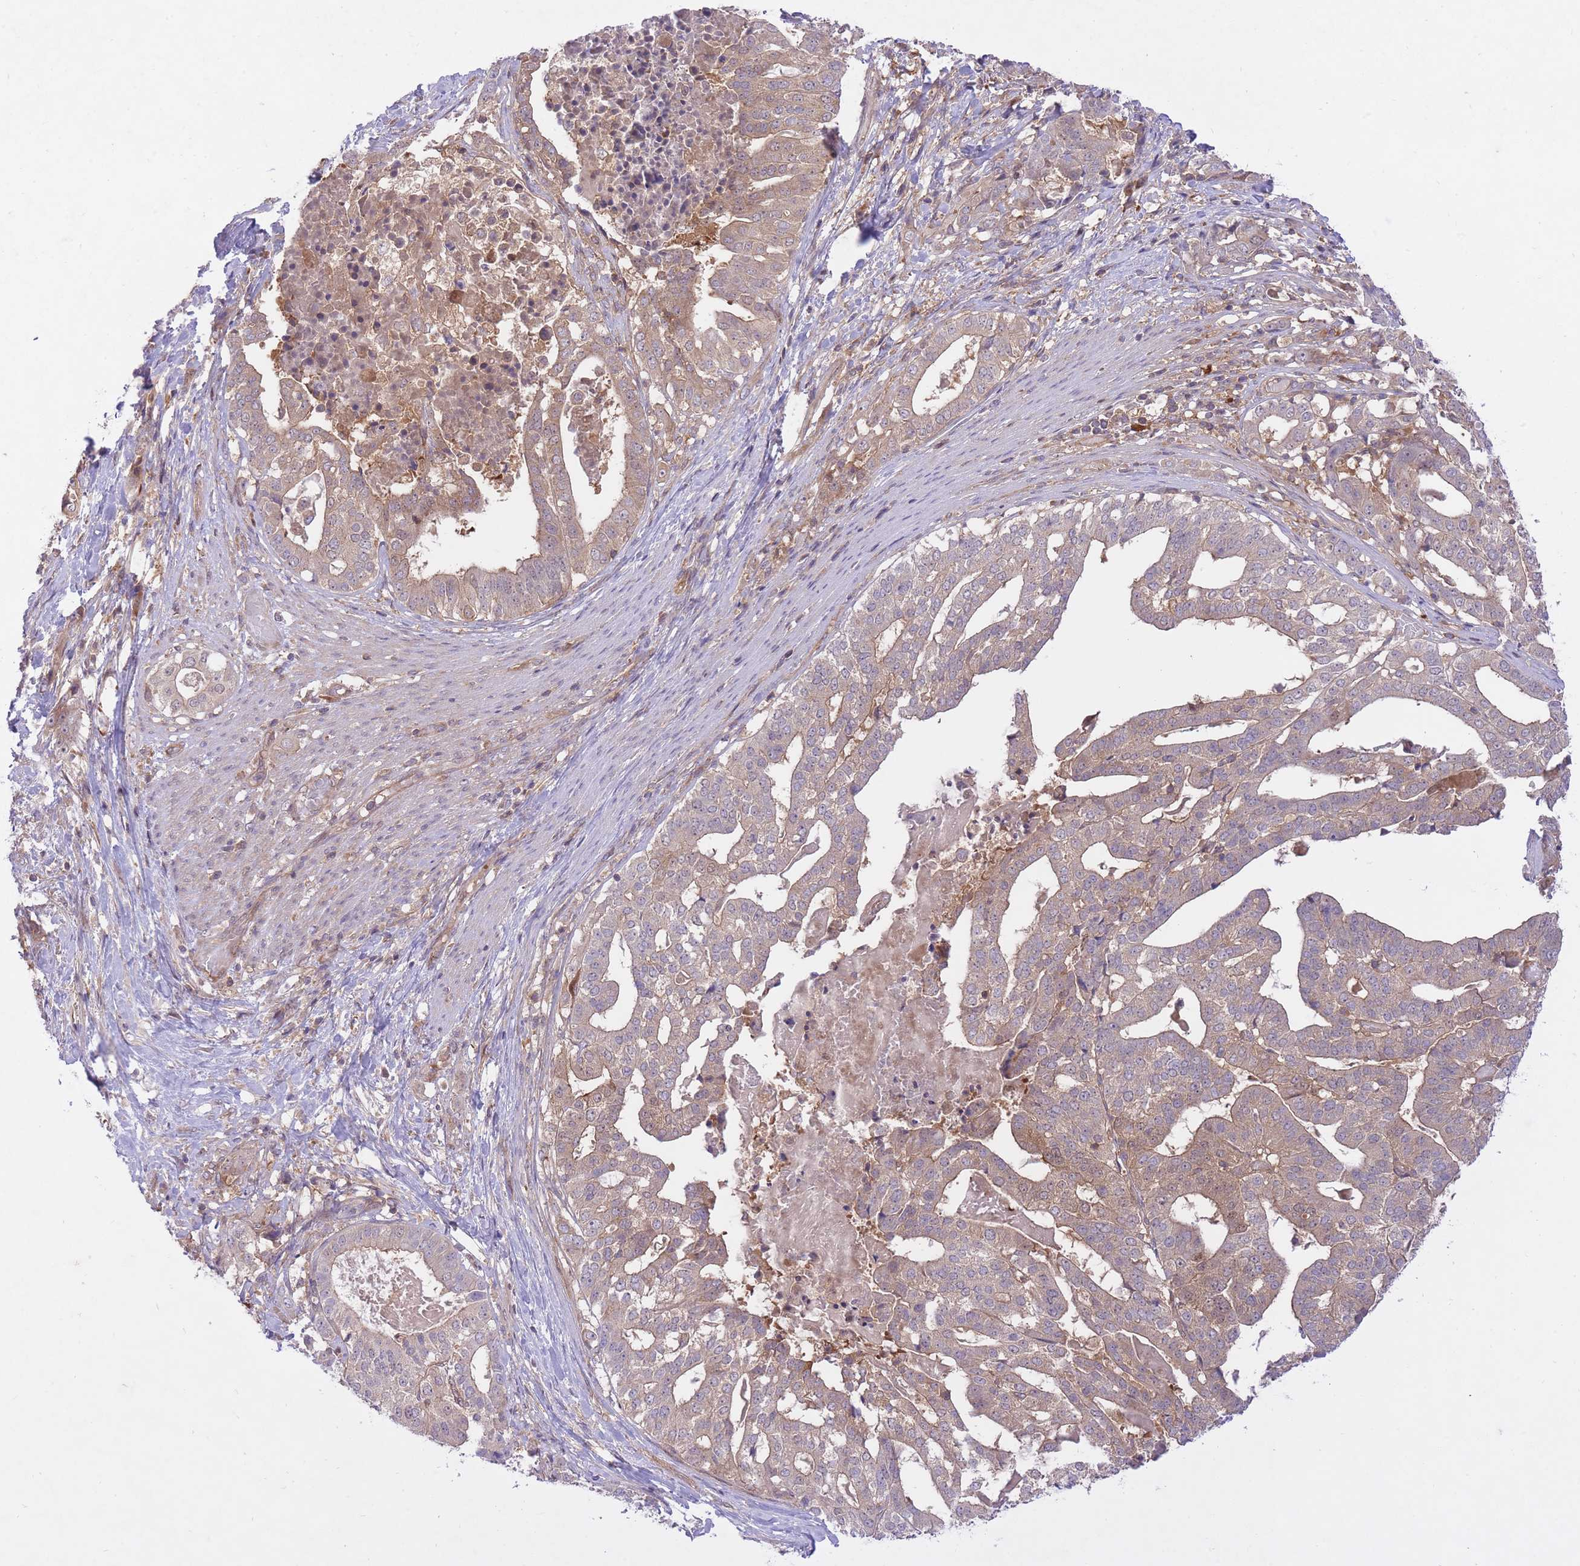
{"staining": {"intensity": "weak", "quantity": ">75%", "location": "cytoplasmic/membranous"}, "tissue": "stomach cancer", "cell_type": "Tumor cells", "image_type": "cancer", "snomed": [{"axis": "morphology", "description": "Adenocarcinoma, NOS"}, {"axis": "topography", "description": "Stomach"}], "caption": "Tumor cells show weak cytoplasmic/membranous expression in approximately >75% of cells in stomach cancer.", "gene": "PREP", "patient": {"sex": "male", "age": 48}}